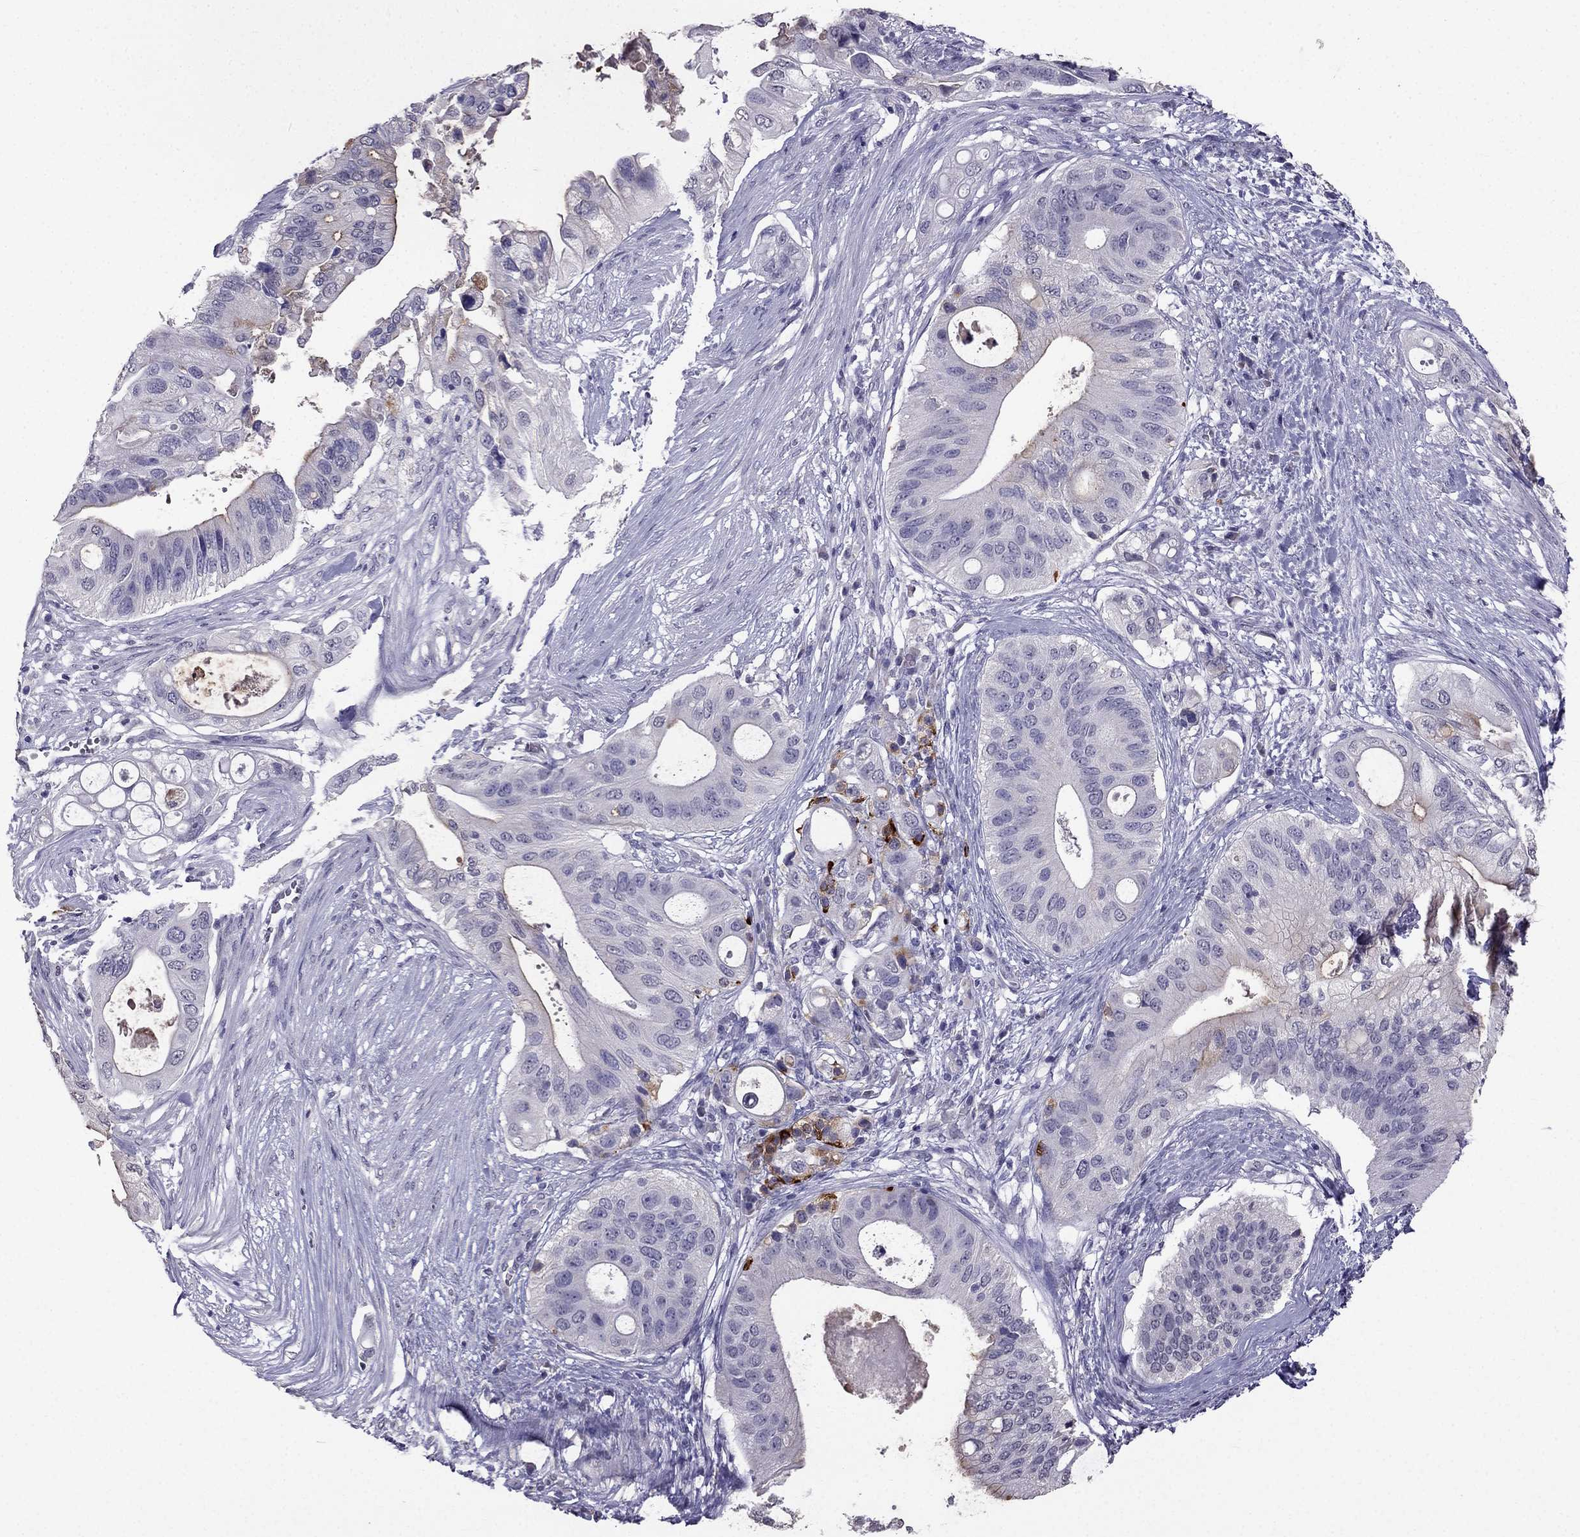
{"staining": {"intensity": "weak", "quantity": "<25%", "location": "cytoplasmic/membranous"}, "tissue": "pancreatic cancer", "cell_type": "Tumor cells", "image_type": "cancer", "snomed": [{"axis": "morphology", "description": "Adenocarcinoma, NOS"}, {"axis": "topography", "description": "Pancreas"}], "caption": "This is an IHC image of pancreatic adenocarcinoma. There is no expression in tumor cells.", "gene": "SCG5", "patient": {"sex": "female", "age": 72}}